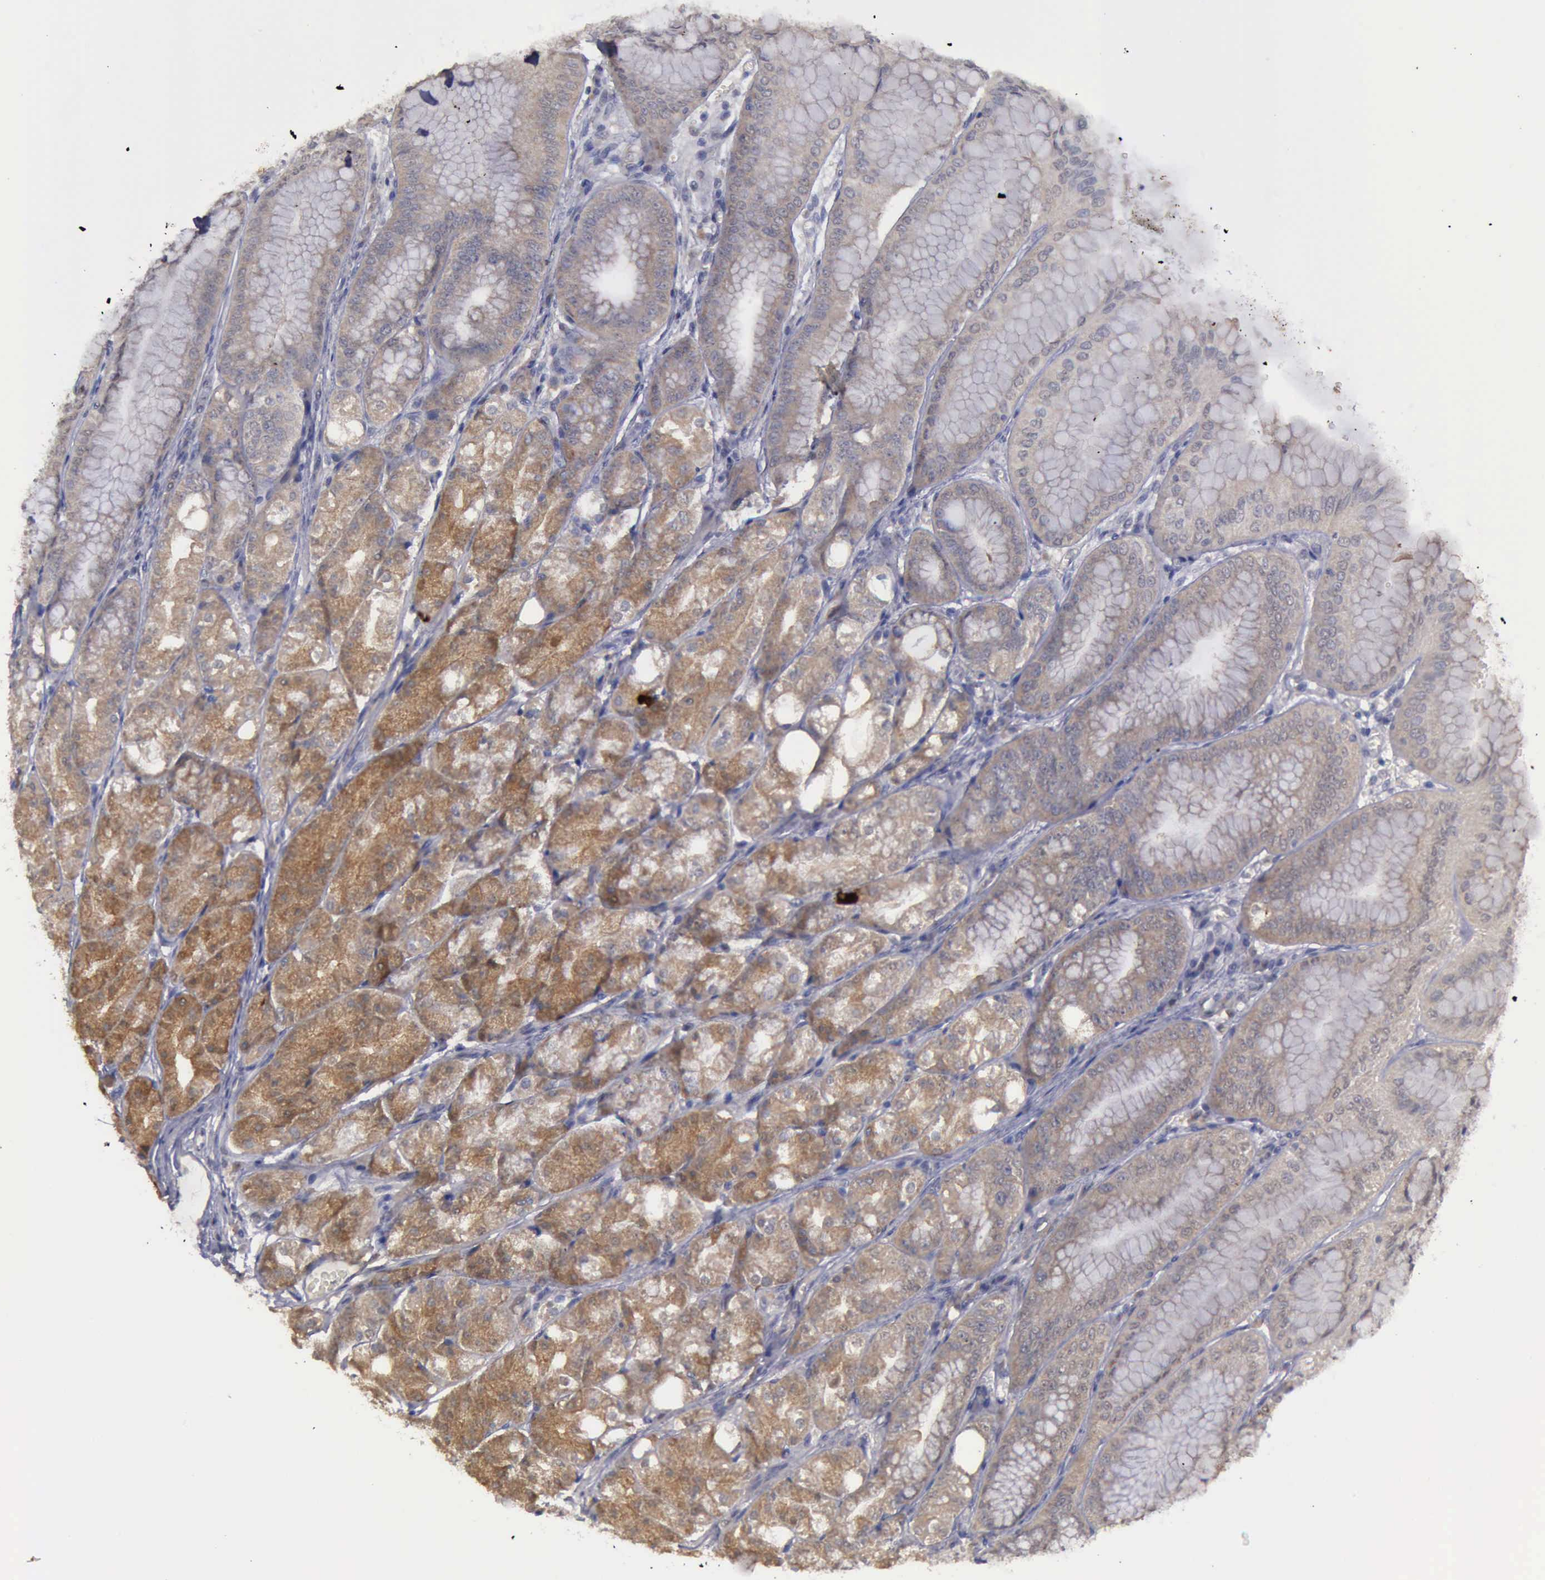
{"staining": {"intensity": "weak", "quantity": ">75%", "location": "cytoplasmic/membranous"}, "tissue": "stomach", "cell_type": "Glandular cells", "image_type": "normal", "snomed": [{"axis": "morphology", "description": "Normal tissue, NOS"}, {"axis": "topography", "description": "Stomach, lower"}], "caption": "Weak cytoplasmic/membranous expression is appreciated in approximately >75% of glandular cells in normal stomach.", "gene": "PHKA1", "patient": {"sex": "male", "age": 71}}